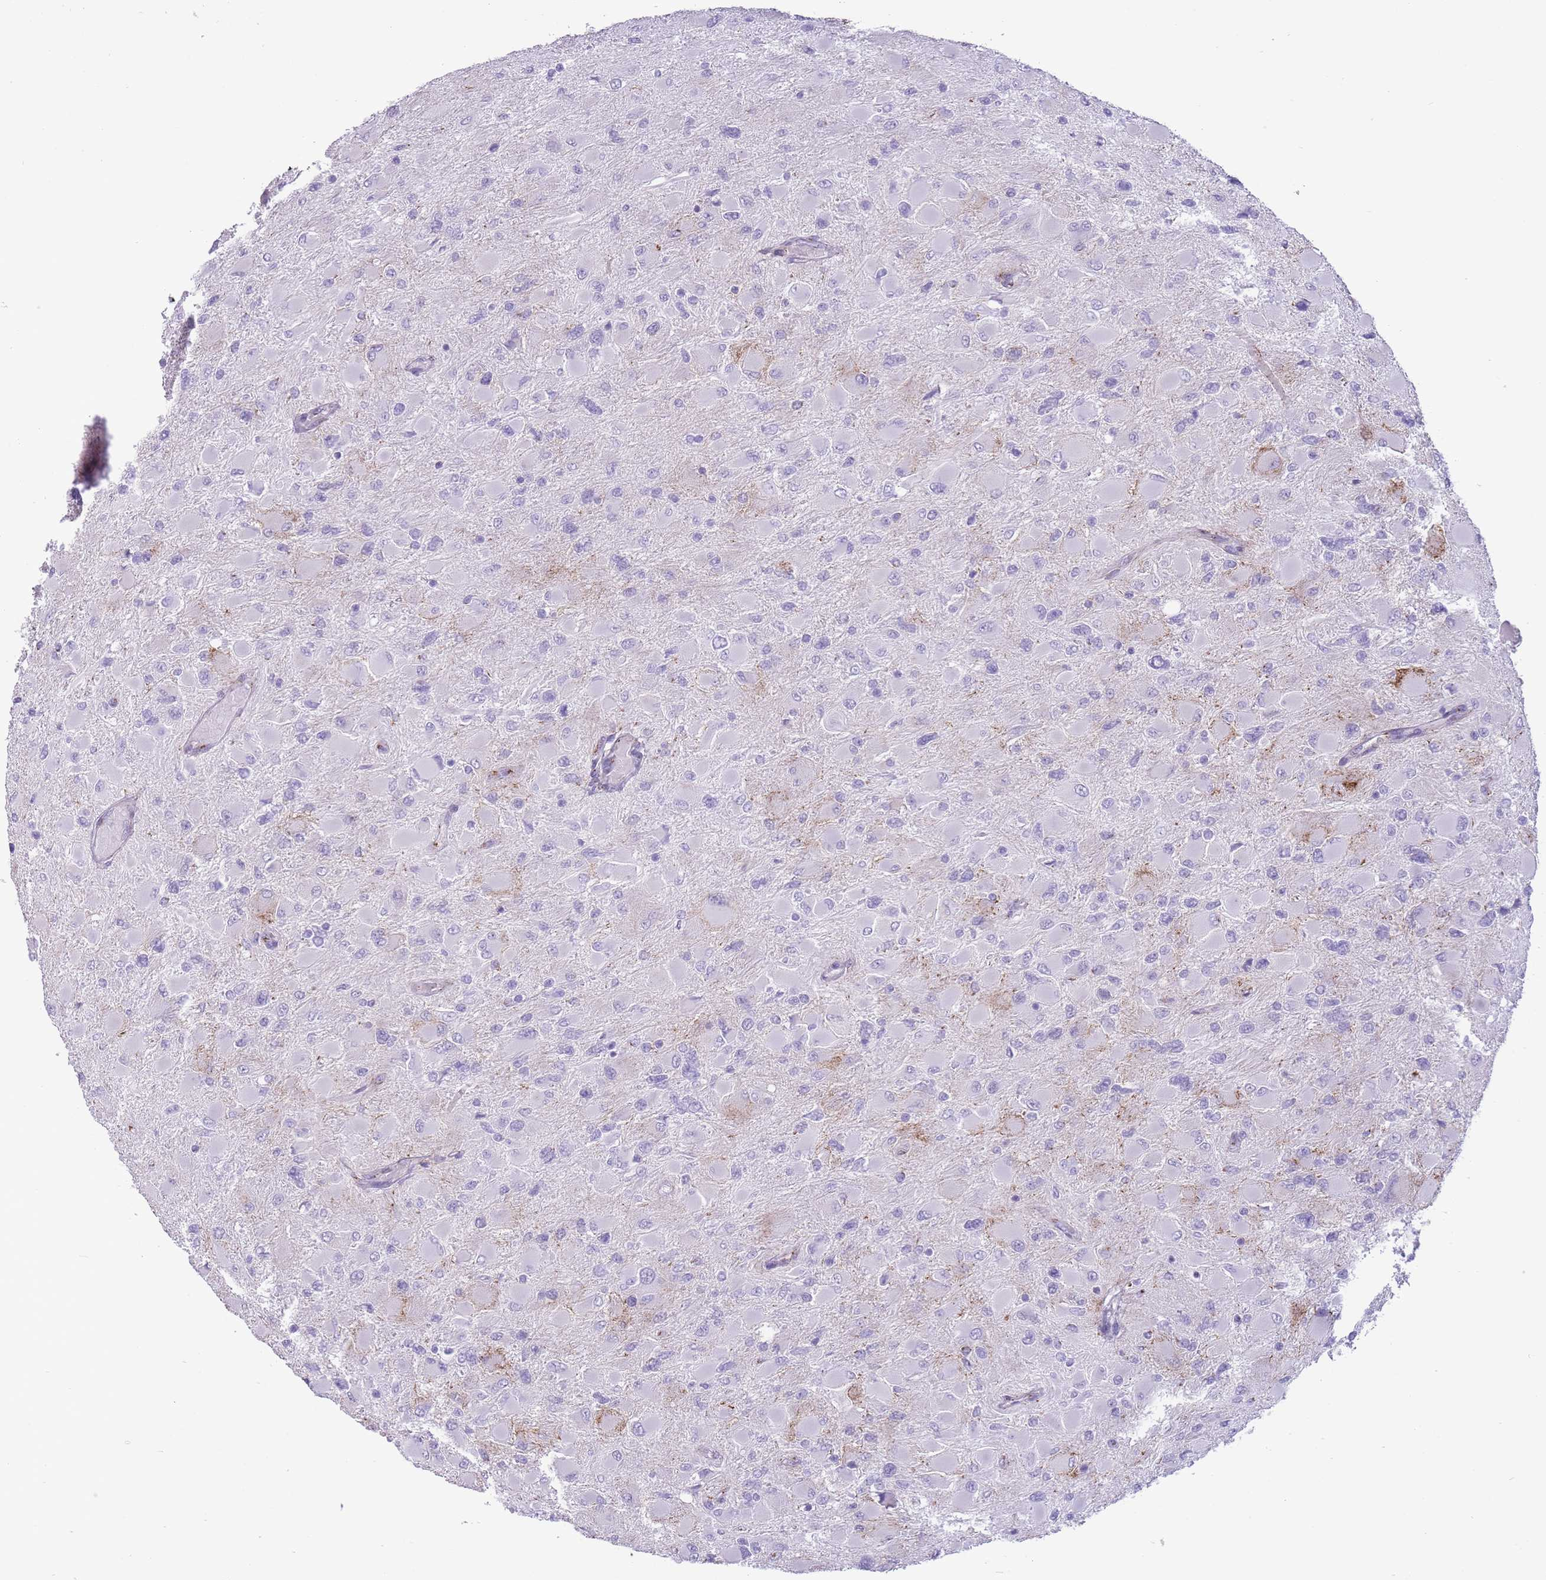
{"staining": {"intensity": "negative", "quantity": "none", "location": "none"}, "tissue": "glioma", "cell_type": "Tumor cells", "image_type": "cancer", "snomed": [{"axis": "morphology", "description": "Glioma, malignant, High grade"}, {"axis": "topography", "description": "Cerebral cortex"}], "caption": "This is a image of immunohistochemistry (IHC) staining of glioma, which shows no expression in tumor cells.", "gene": "B4GALT2", "patient": {"sex": "female", "age": 36}}